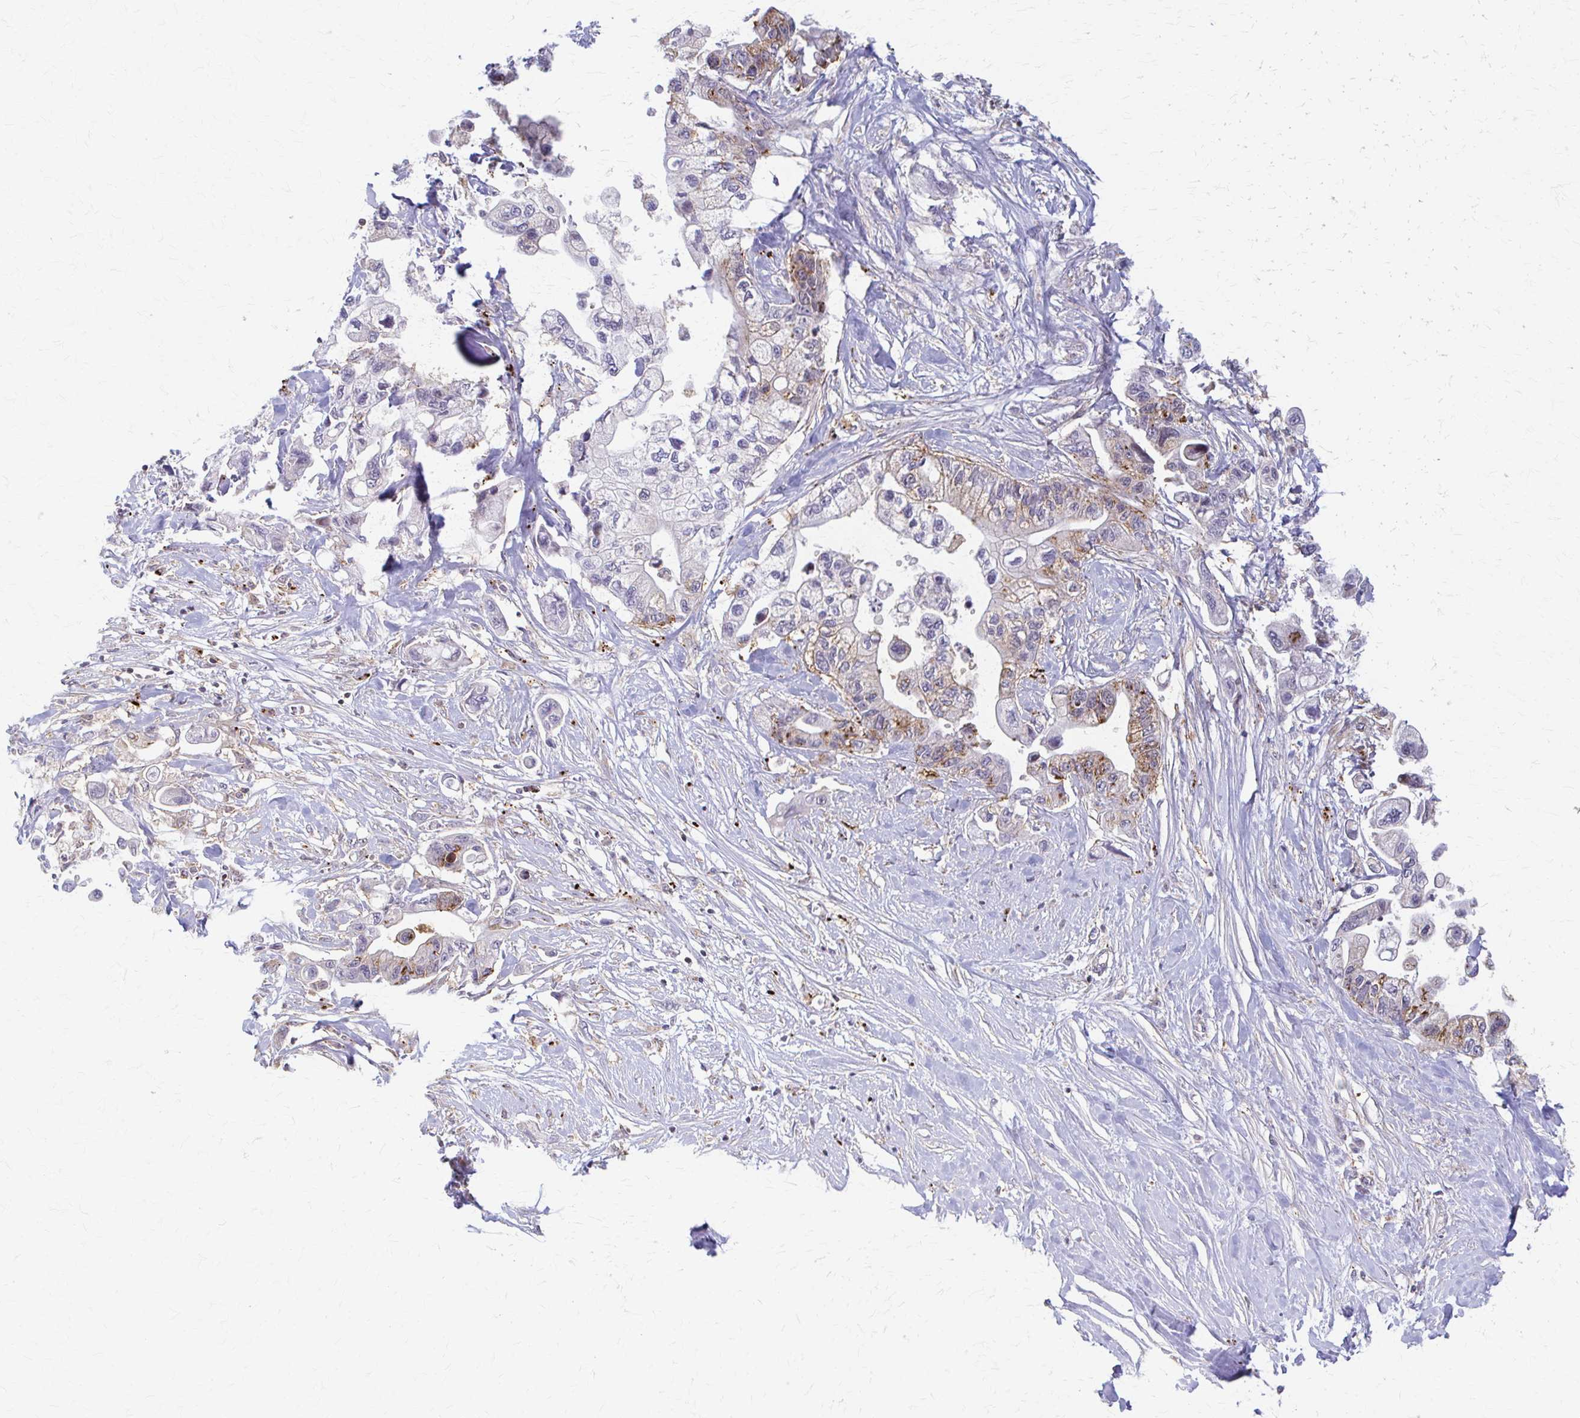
{"staining": {"intensity": "moderate", "quantity": "<25%", "location": "cytoplasmic/membranous"}, "tissue": "pancreatic cancer", "cell_type": "Tumor cells", "image_type": "cancer", "snomed": [{"axis": "morphology", "description": "Adenocarcinoma, NOS"}, {"axis": "topography", "description": "Pancreas"}], "caption": "Immunohistochemistry (IHC) staining of pancreatic cancer (adenocarcinoma), which reveals low levels of moderate cytoplasmic/membranous positivity in about <25% of tumor cells indicating moderate cytoplasmic/membranous protein staining. The staining was performed using DAB (3,3'-diaminobenzidine) (brown) for protein detection and nuclei were counterstained in hematoxylin (blue).", "gene": "ARHGAP35", "patient": {"sex": "male", "age": 61}}